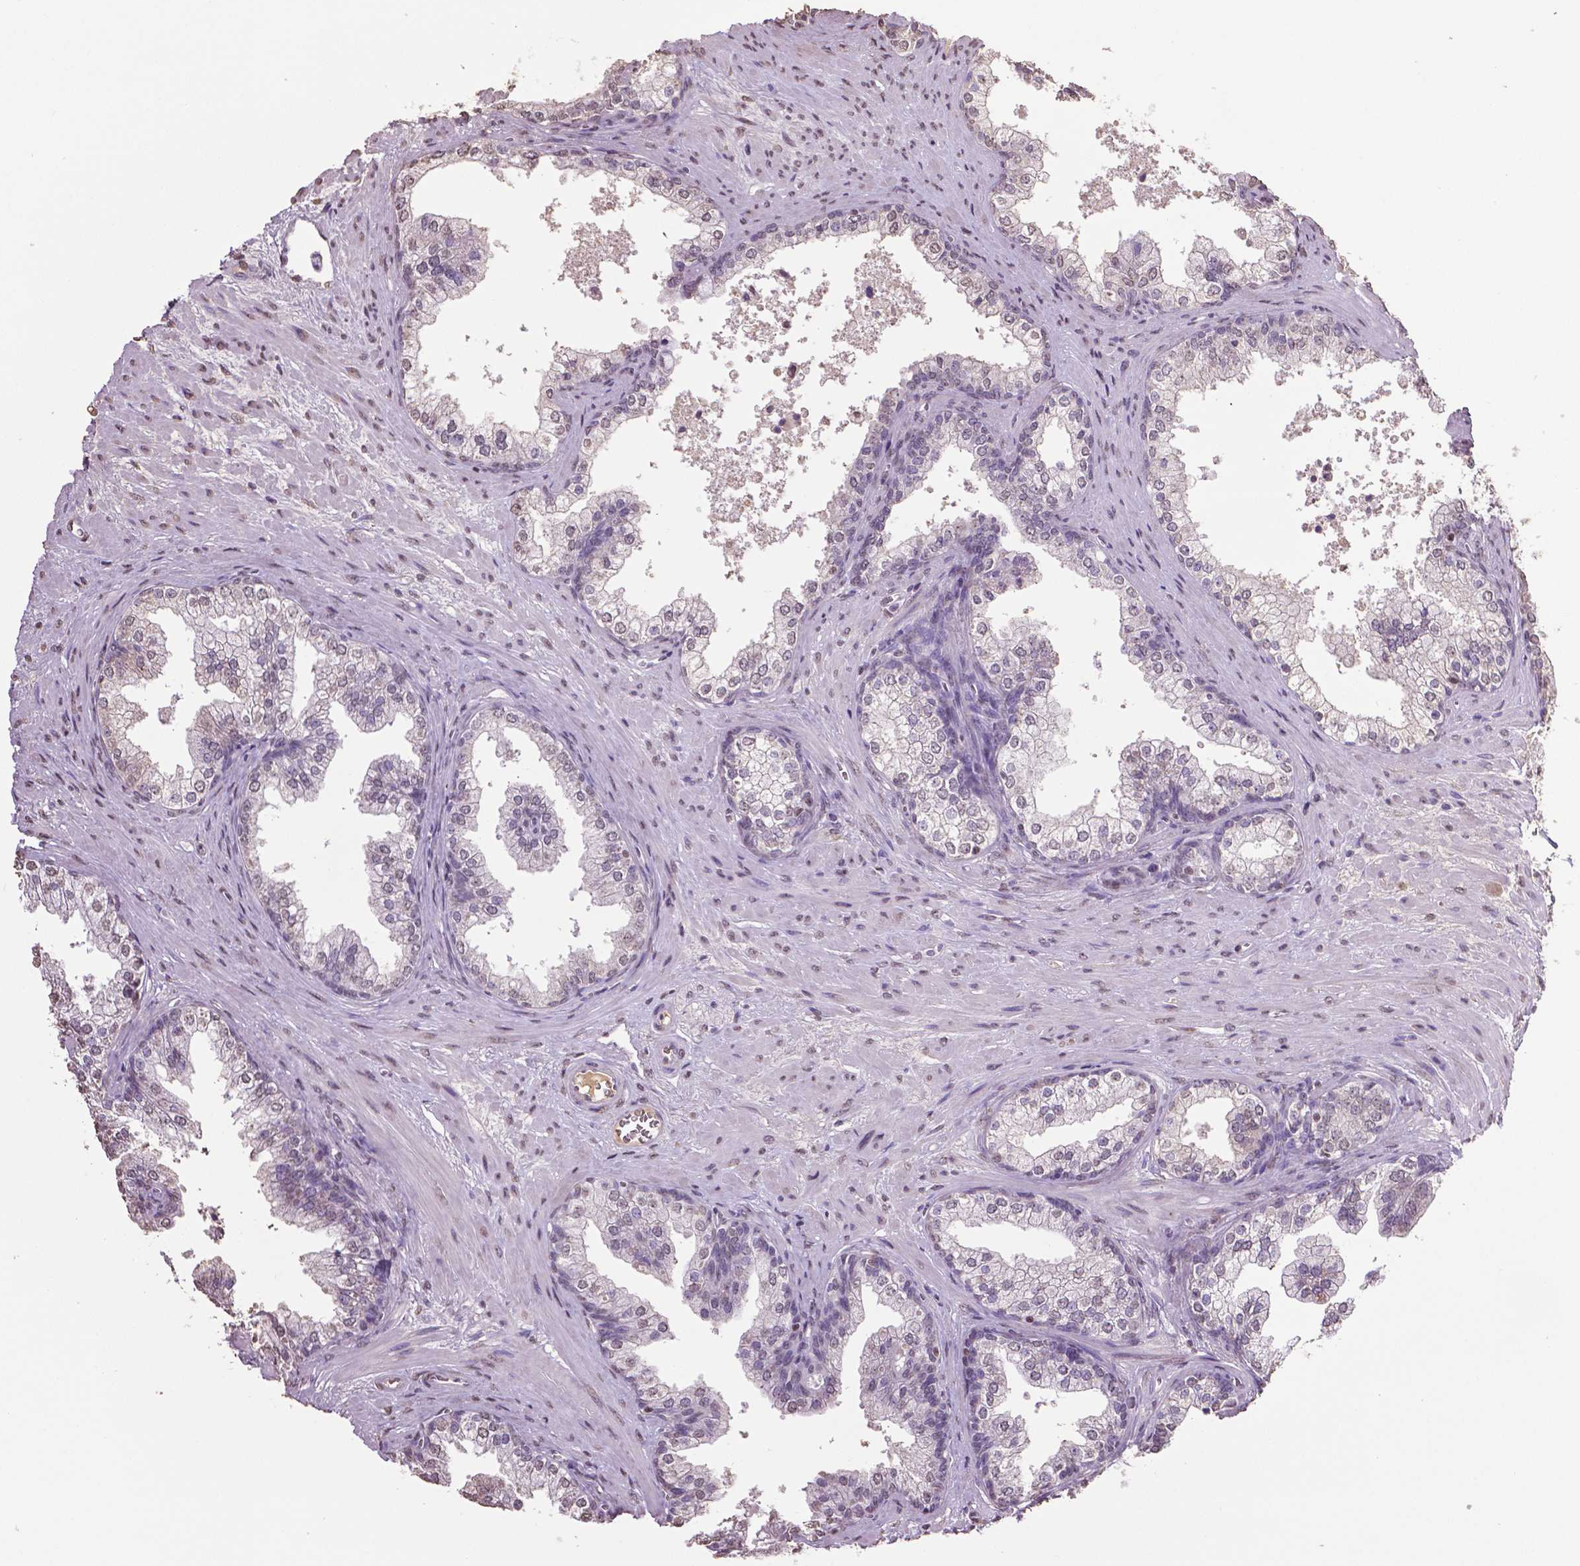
{"staining": {"intensity": "weak", "quantity": "<25%", "location": "nuclear"}, "tissue": "prostate", "cell_type": "Glandular cells", "image_type": "normal", "snomed": [{"axis": "morphology", "description": "Normal tissue, NOS"}, {"axis": "topography", "description": "Prostate"}], "caption": "This is an immunohistochemistry photomicrograph of benign prostate. There is no staining in glandular cells.", "gene": "RUNX3", "patient": {"sex": "male", "age": 79}}